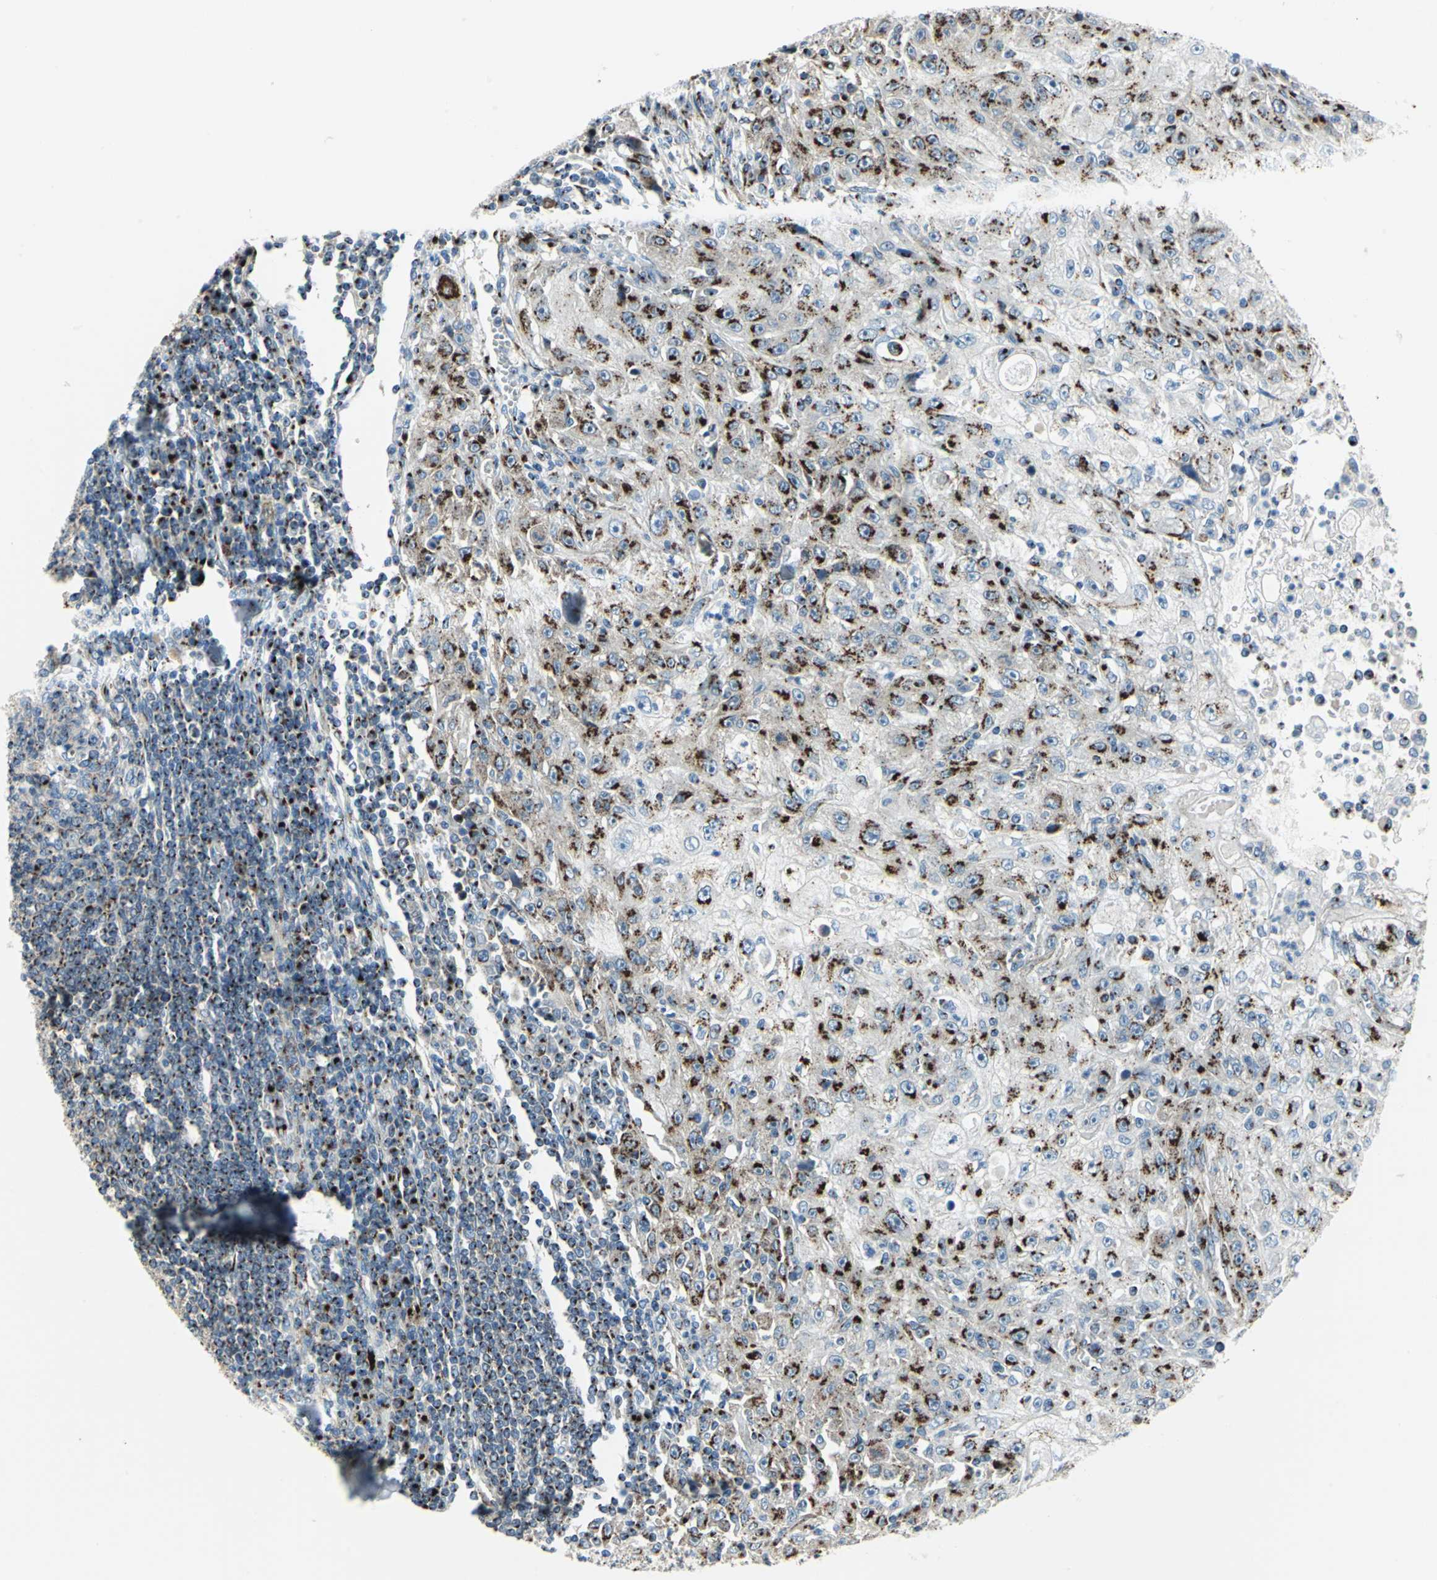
{"staining": {"intensity": "strong", "quantity": "25%-75%", "location": "cytoplasmic/membranous"}, "tissue": "skin cancer", "cell_type": "Tumor cells", "image_type": "cancer", "snomed": [{"axis": "morphology", "description": "Squamous cell carcinoma, NOS"}, {"axis": "topography", "description": "Skin"}], "caption": "IHC photomicrograph of skin squamous cell carcinoma stained for a protein (brown), which reveals high levels of strong cytoplasmic/membranous expression in approximately 25%-75% of tumor cells.", "gene": "GPR3", "patient": {"sex": "male", "age": 75}}